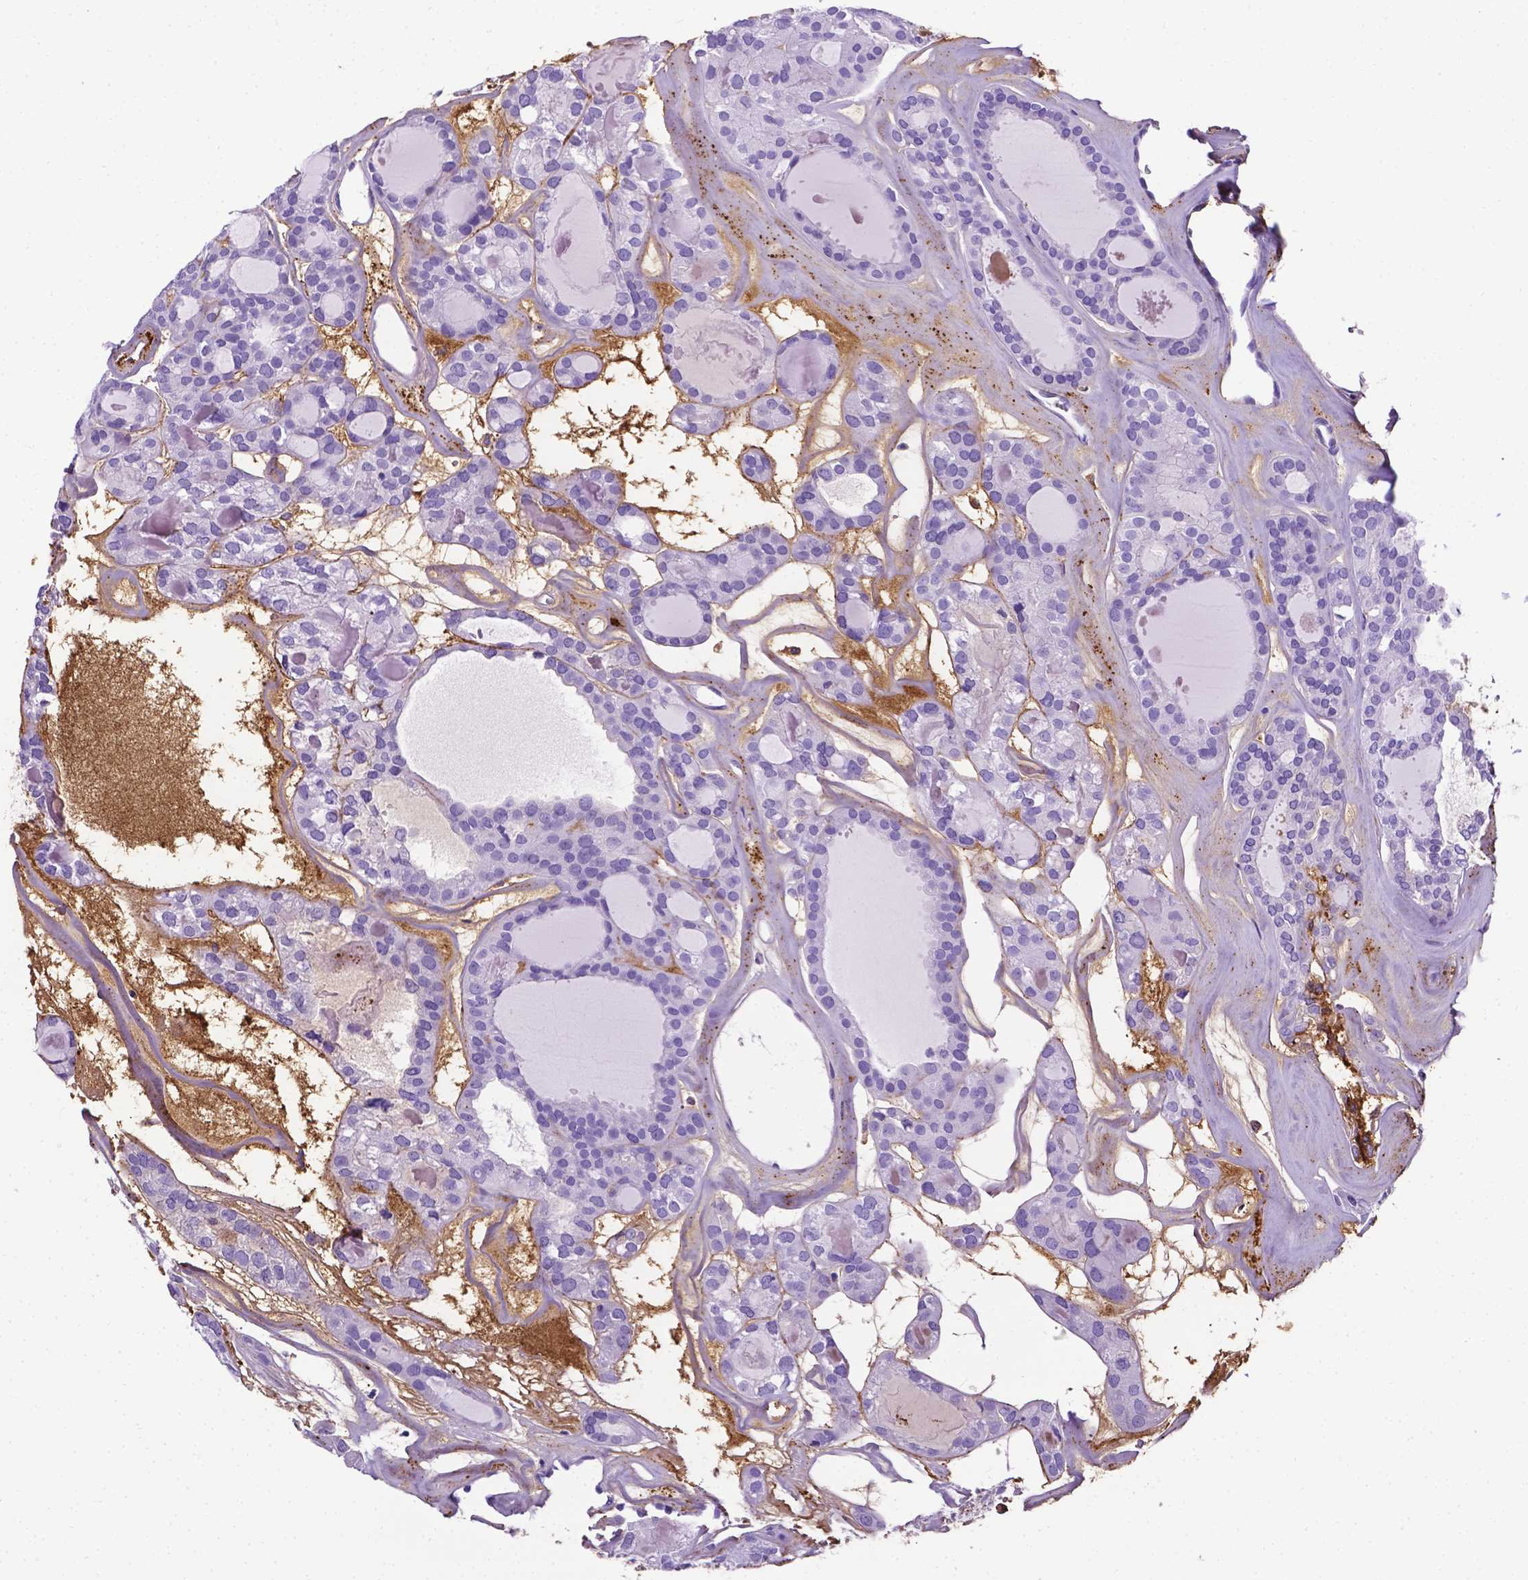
{"staining": {"intensity": "negative", "quantity": "none", "location": "none"}, "tissue": "thyroid cancer", "cell_type": "Tumor cells", "image_type": "cancer", "snomed": [{"axis": "morphology", "description": "Follicular adenoma carcinoma, NOS"}, {"axis": "topography", "description": "Thyroid gland"}], "caption": "Photomicrograph shows no significant protein staining in tumor cells of follicular adenoma carcinoma (thyroid). (Brightfield microscopy of DAB immunohistochemistry (IHC) at high magnification).", "gene": "APOE", "patient": {"sex": "male", "age": 75}}